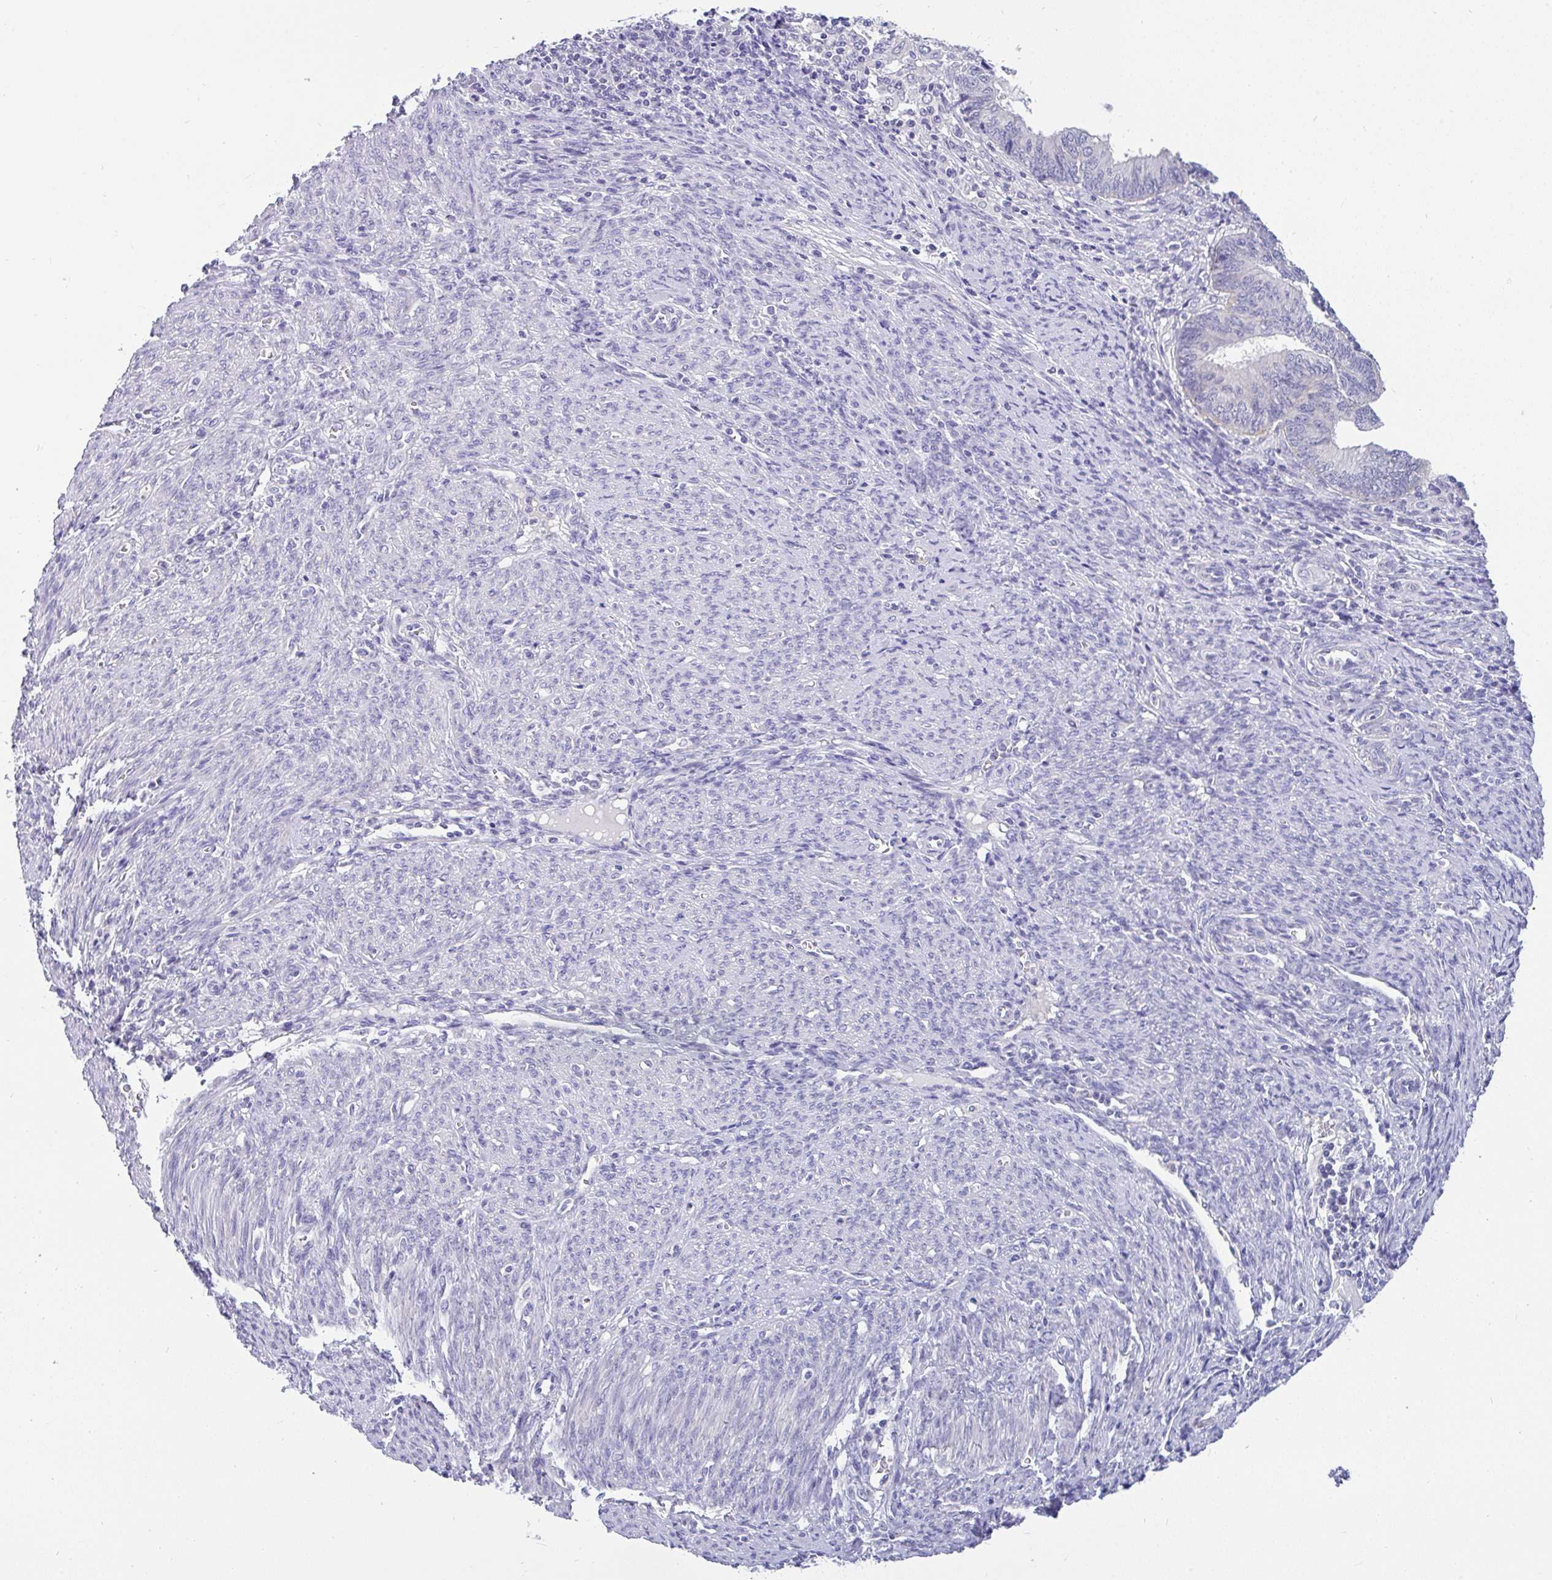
{"staining": {"intensity": "negative", "quantity": "none", "location": "none"}, "tissue": "endometrial cancer", "cell_type": "Tumor cells", "image_type": "cancer", "snomed": [{"axis": "morphology", "description": "Adenocarcinoma, NOS"}, {"axis": "topography", "description": "Uterus"}, {"axis": "topography", "description": "Endometrium"}], "caption": "Adenocarcinoma (endometrial) was stained to show a protein in brown. There is no significant positivity in tumor cells.", "gene": "INTS5", "patient": {"sex": "female", "age": 70}}